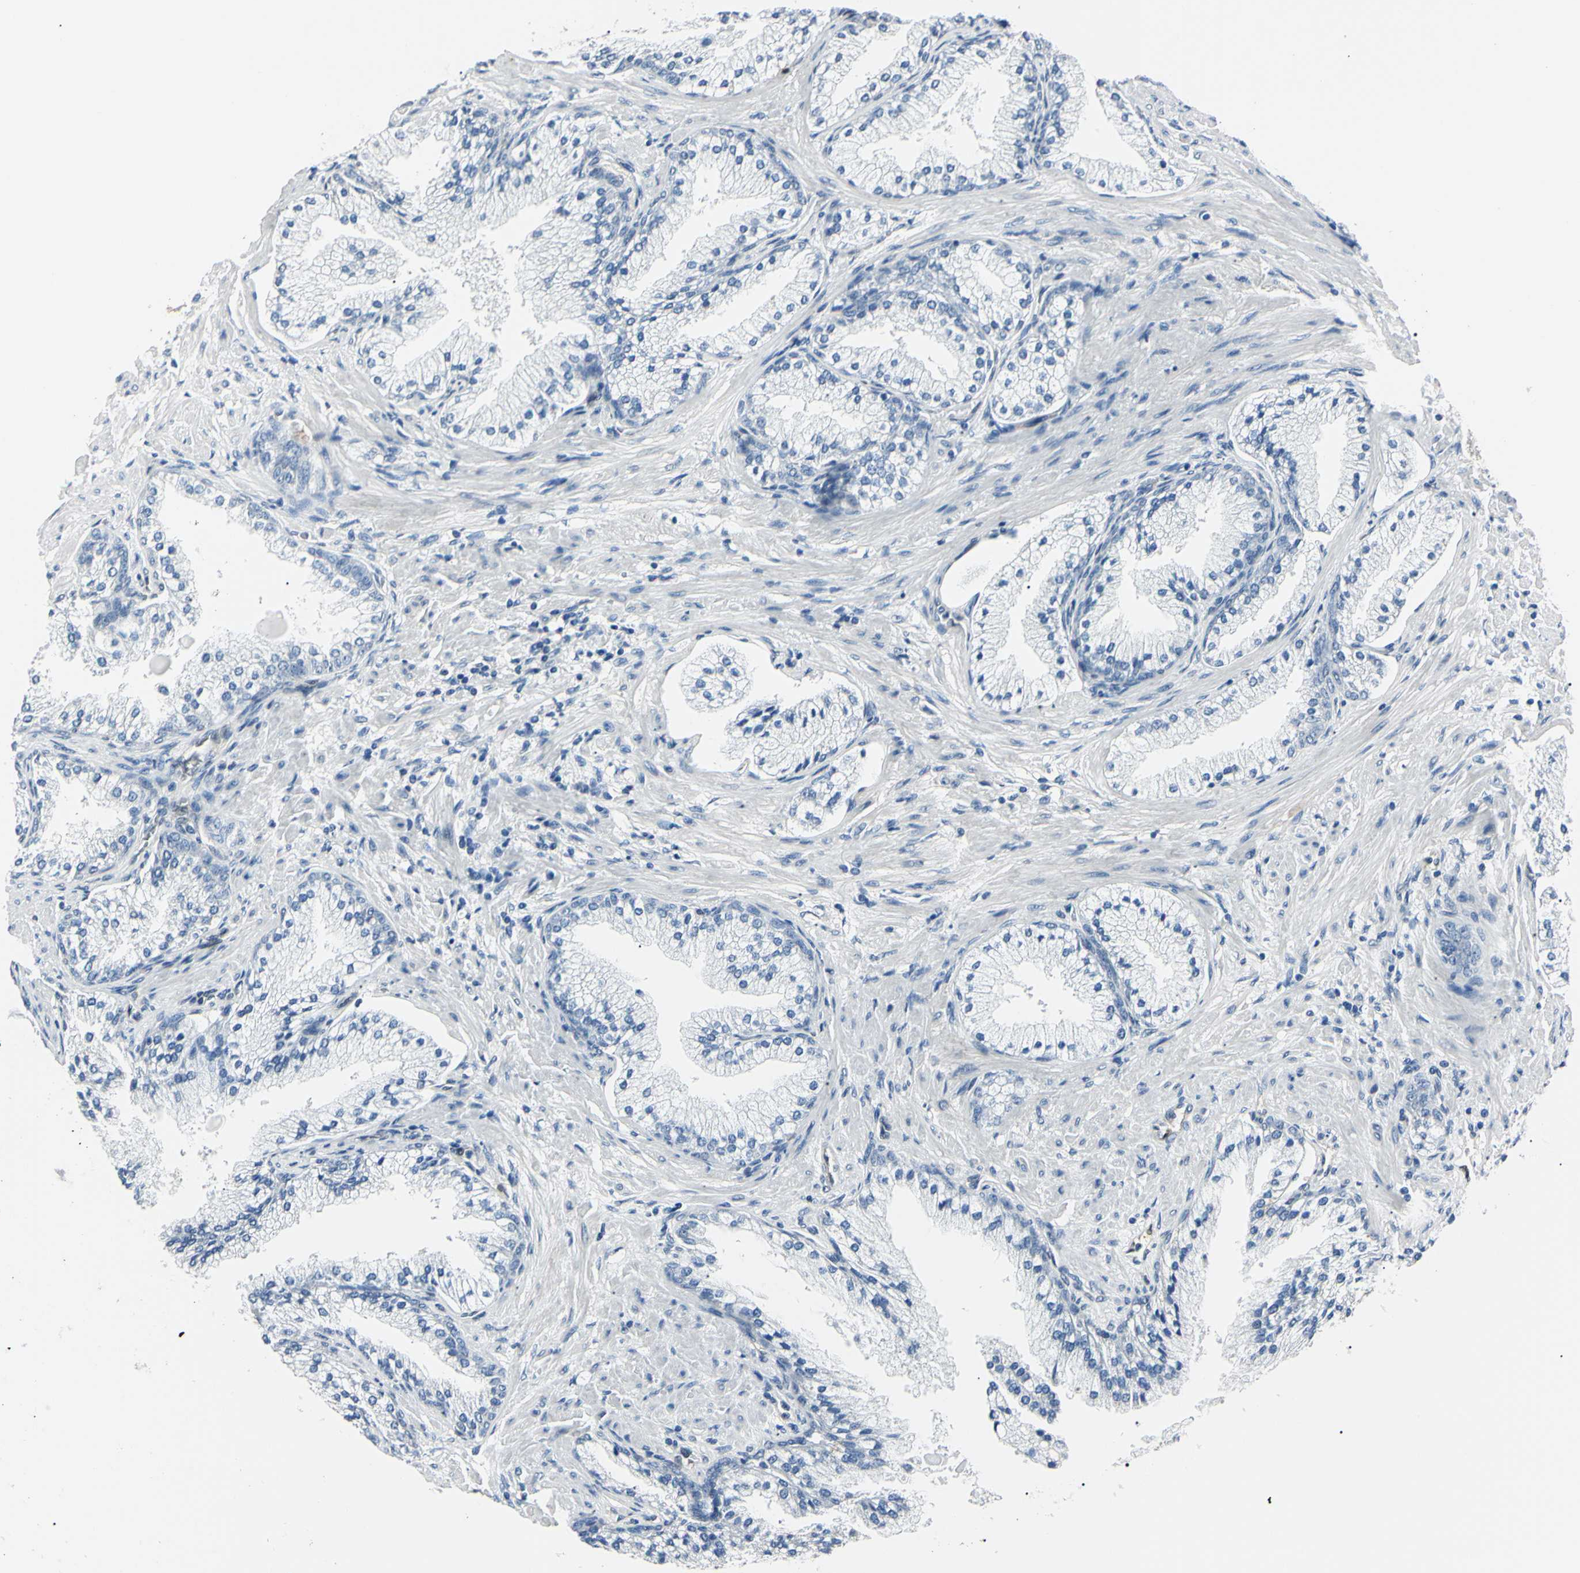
{"staining": {"intensity": "negative", "quantity": "none", "location": "none"}, "tissue": "prostate cancer", "cell_type": "Tumor cells", "image_type": "cancer", "snomed": [{"axis": "morphology", "description": "Adenocarcinoma, High grade"}, {"axis": "topography", "description": "Prostate"}], "caption": "Tumor cells show no significant staining in prostate cancer.", "gene": "AKR1C3", "patient": {"sex": "male", "age": 58}}